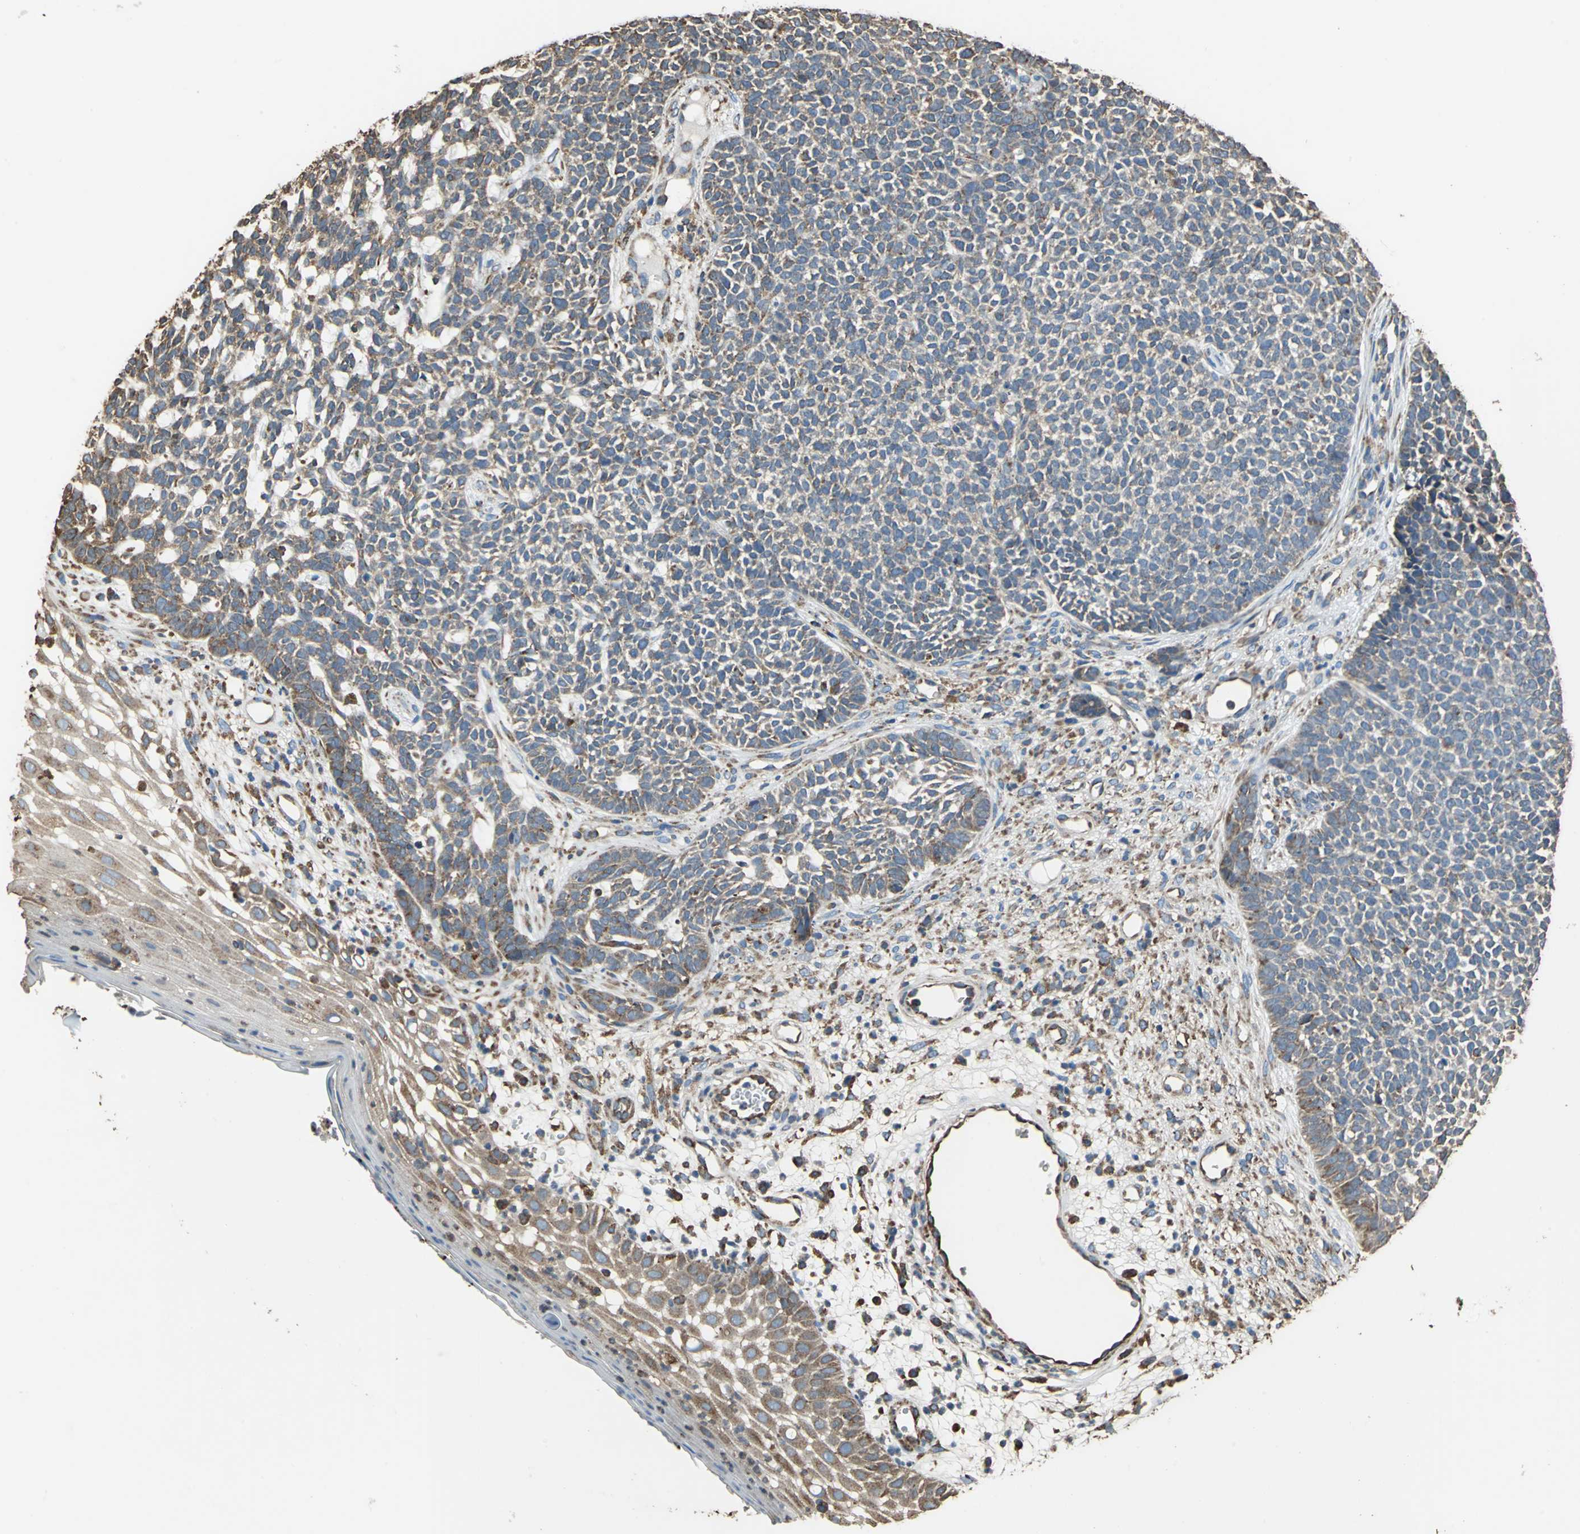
{"staining": {"intensity": "moderate", "quantity": ">75%", "location": "cytoplasmic/membranous"}, "tissue": "skin cancer", "cell_type": "Tumor cells", "image_type": "cancer", "snomed": [{"axis": "morphology", "description": "Basal cell carcinoma"}, {"axis": "topography", "description": "Skin"}], "caption": "A histopathology image showing moderate cytoplasmic/membranous staining in about >75% of tumor cells in skin cancer, as visualized by brown immunohistochemical staining.", "gene": "GPANK1", "patient": {"sex": "female", "age": 84}}